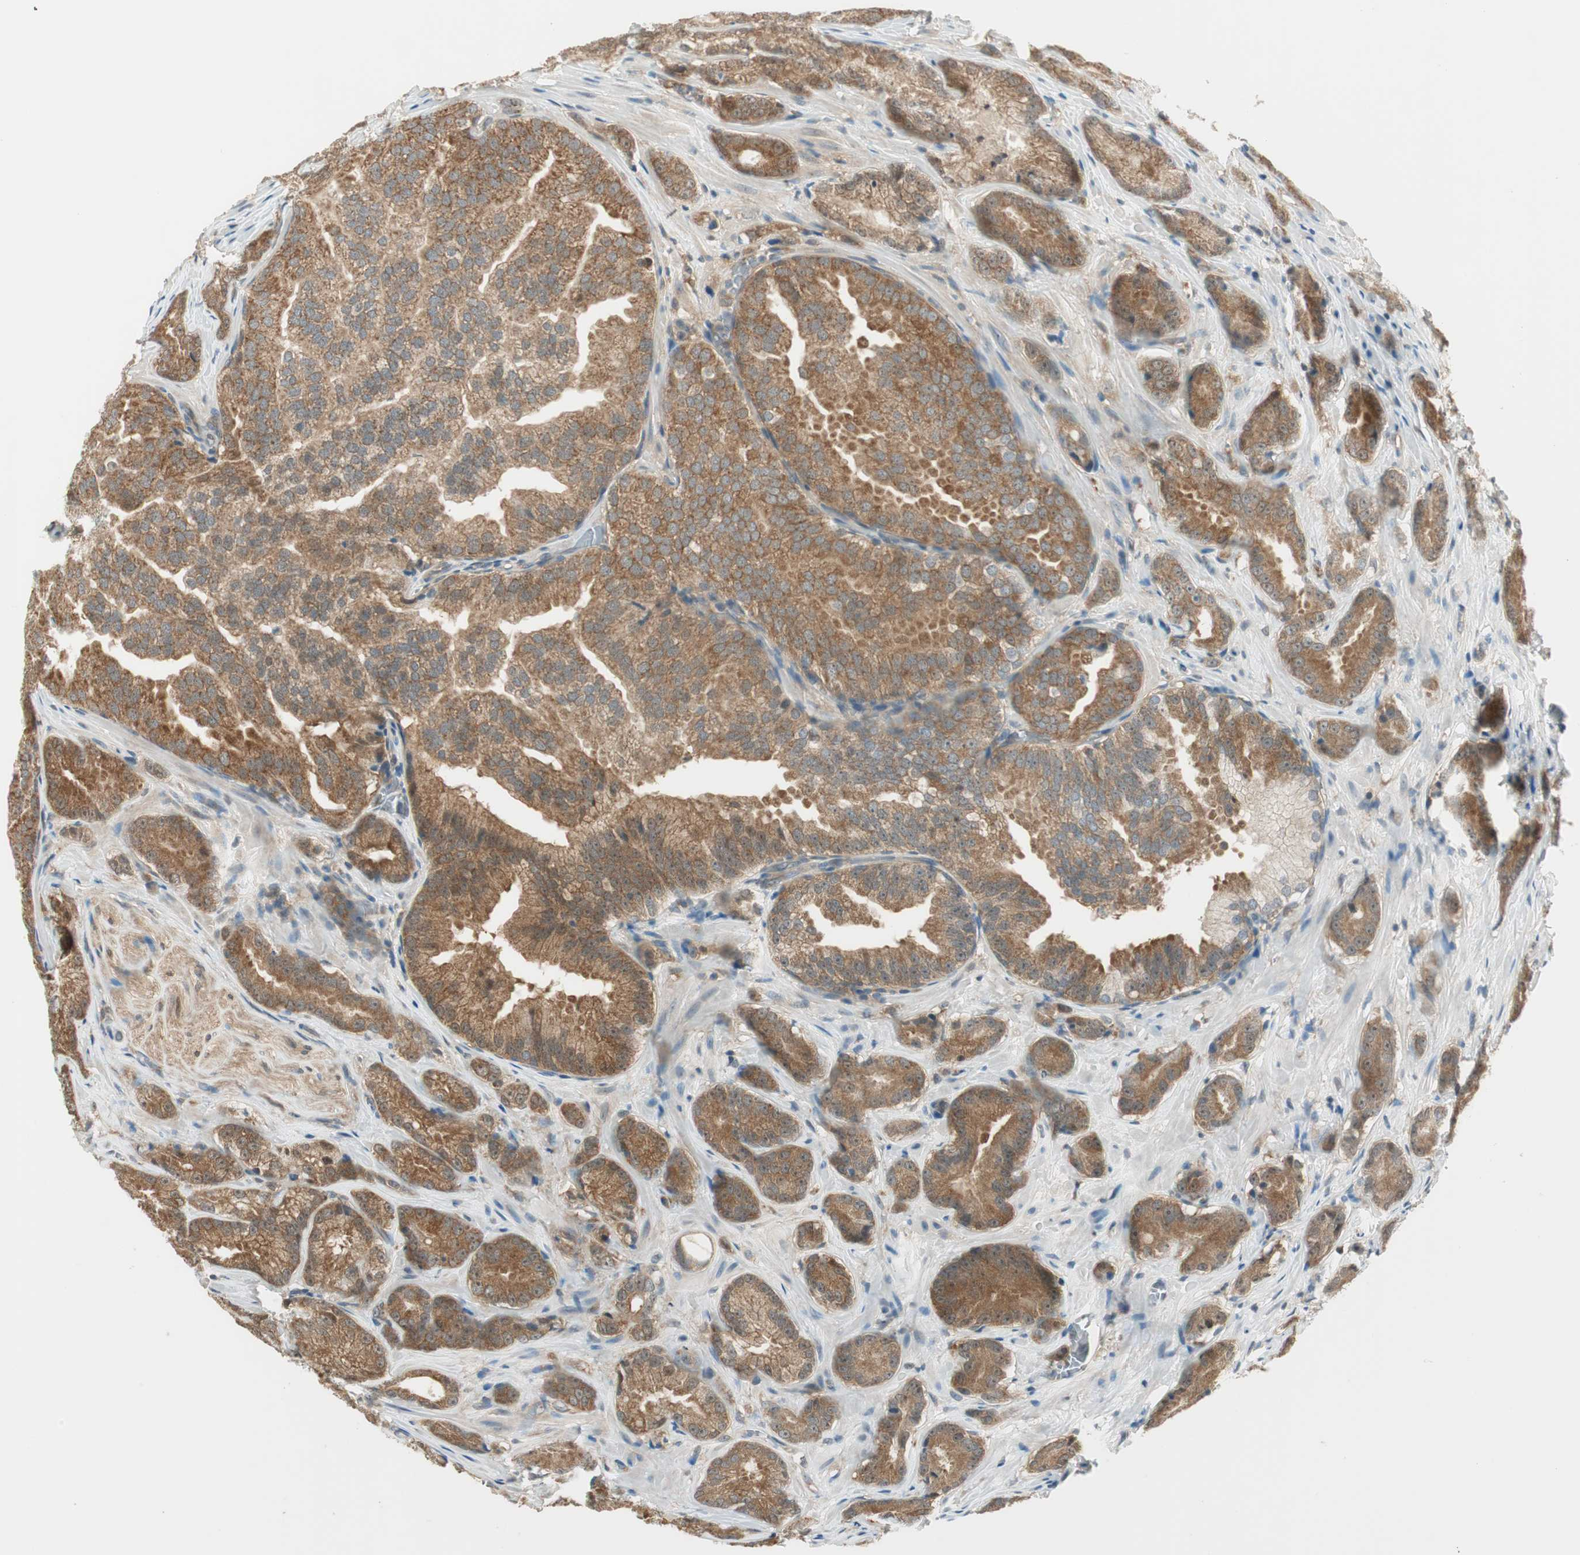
{"staining": {"intensity": "weak", "quantity": ">75%", "location": "cytoplasmic/membranous"}, "tissue": "prostate cancer", "cell_type": "Tumor cells", "image_type": "cancer", "snomed": [{"axis": "morphology", "description": "Adenocarcinoma, High grade"}, {"axis": "topography", "description": "Prostate"}], "caption": "Immunohistochemical staining of human prostate cancer (adenocarcinoma (high-grade)) shows weak cytoplasmic/membranous protein staining in approximately >75% of tumor cells.", "gene": "IPO5", "patient": {"sex": "male", "age": 64}}